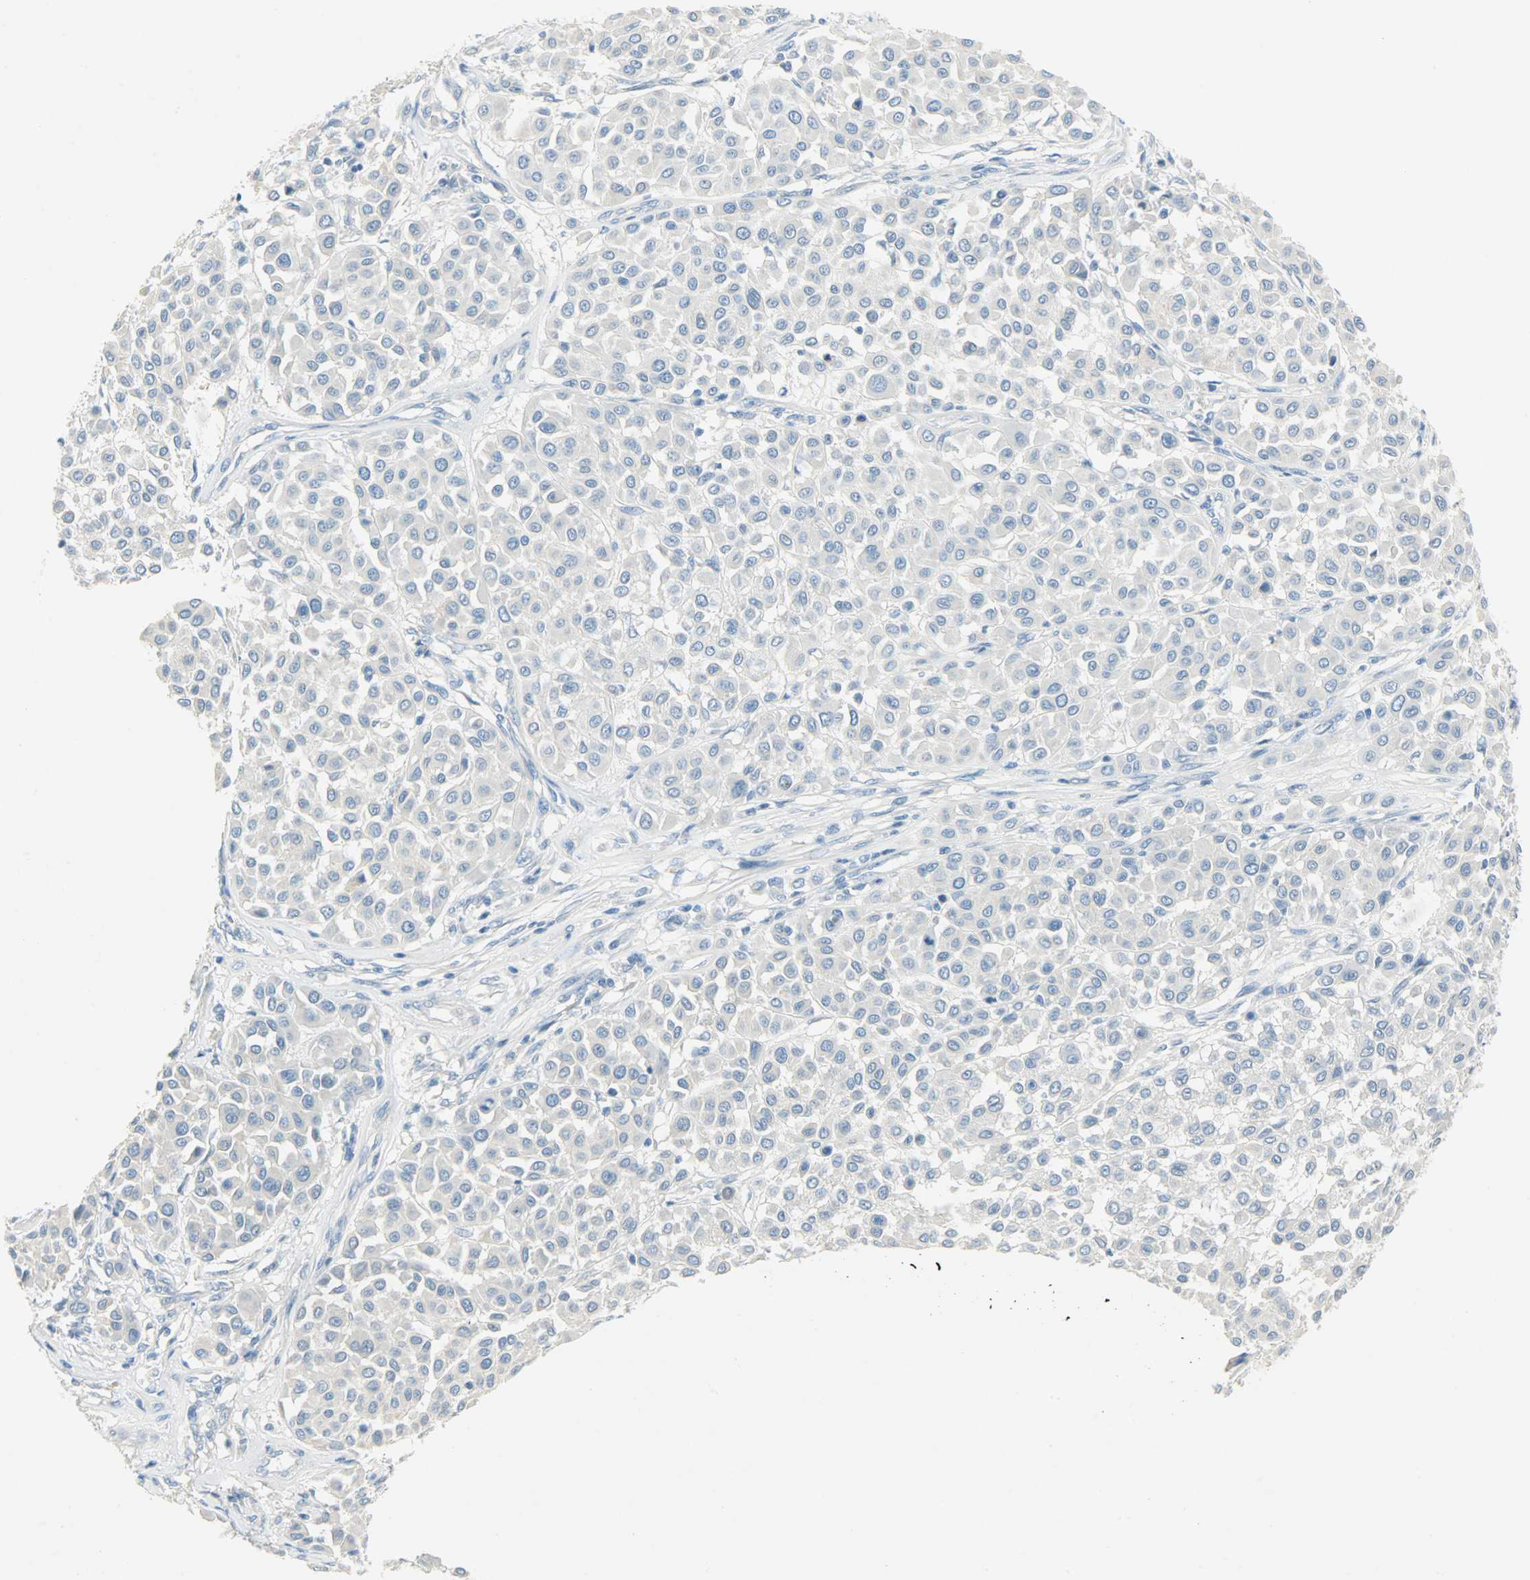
{"staining": {"intensity": "negative", "quantity": "none", "location": "none"}, "tissue": "melanoma", "cell_type": "Tumor cells", "image_type": "cancer", "snomed": [{"axis": "morphology", "description": "Malignant melanoma, Metastatic site"}, {"axis": "topography", "description": "Soft tissue"}], "caption": "An image of human malignant melanoma (metastatic site) is negative for staining in tumor cells. (IHC, brightfield microscopy, high magnification).", "gene": "PROM1", "patient": {"sex": "male", "age": 41}}